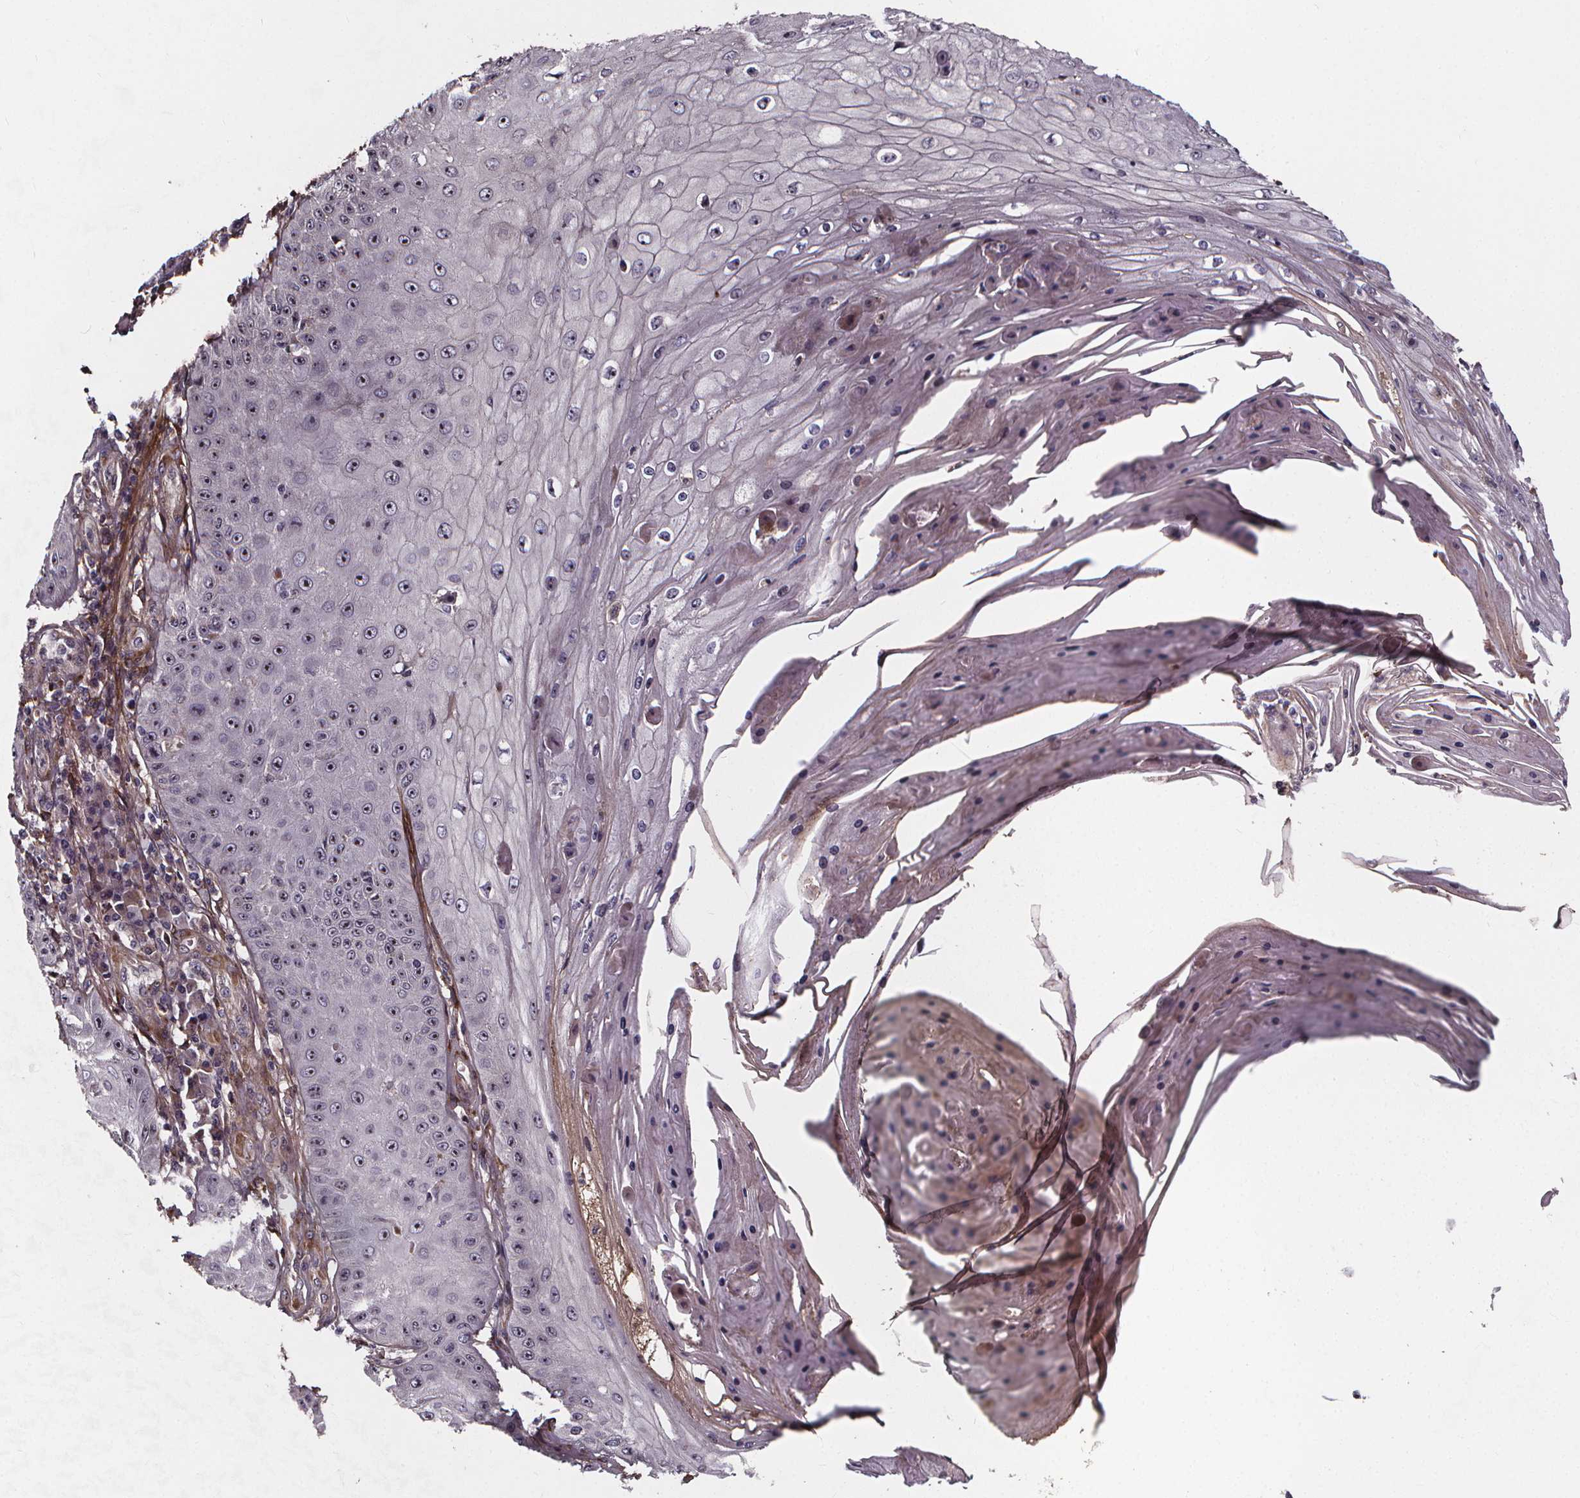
{"staining": {"intensity": "negative", "quantity": "none", "location": "none"}, "tissue": "skin cancer", "cell_type": "Tumor cells", "image_type": "cancer", "snomed": [{"axis": "morphology", "description": "Squamous cell carcinoma, NOS"}, {"axis": "topography", "description": "Skin"}], "caption": "Skin cancer was stained to show a protein in brown. There is no significant expression in tumor cells.", "gene": "AEBP1", "patient": {"sex": "male", "age": 70}}